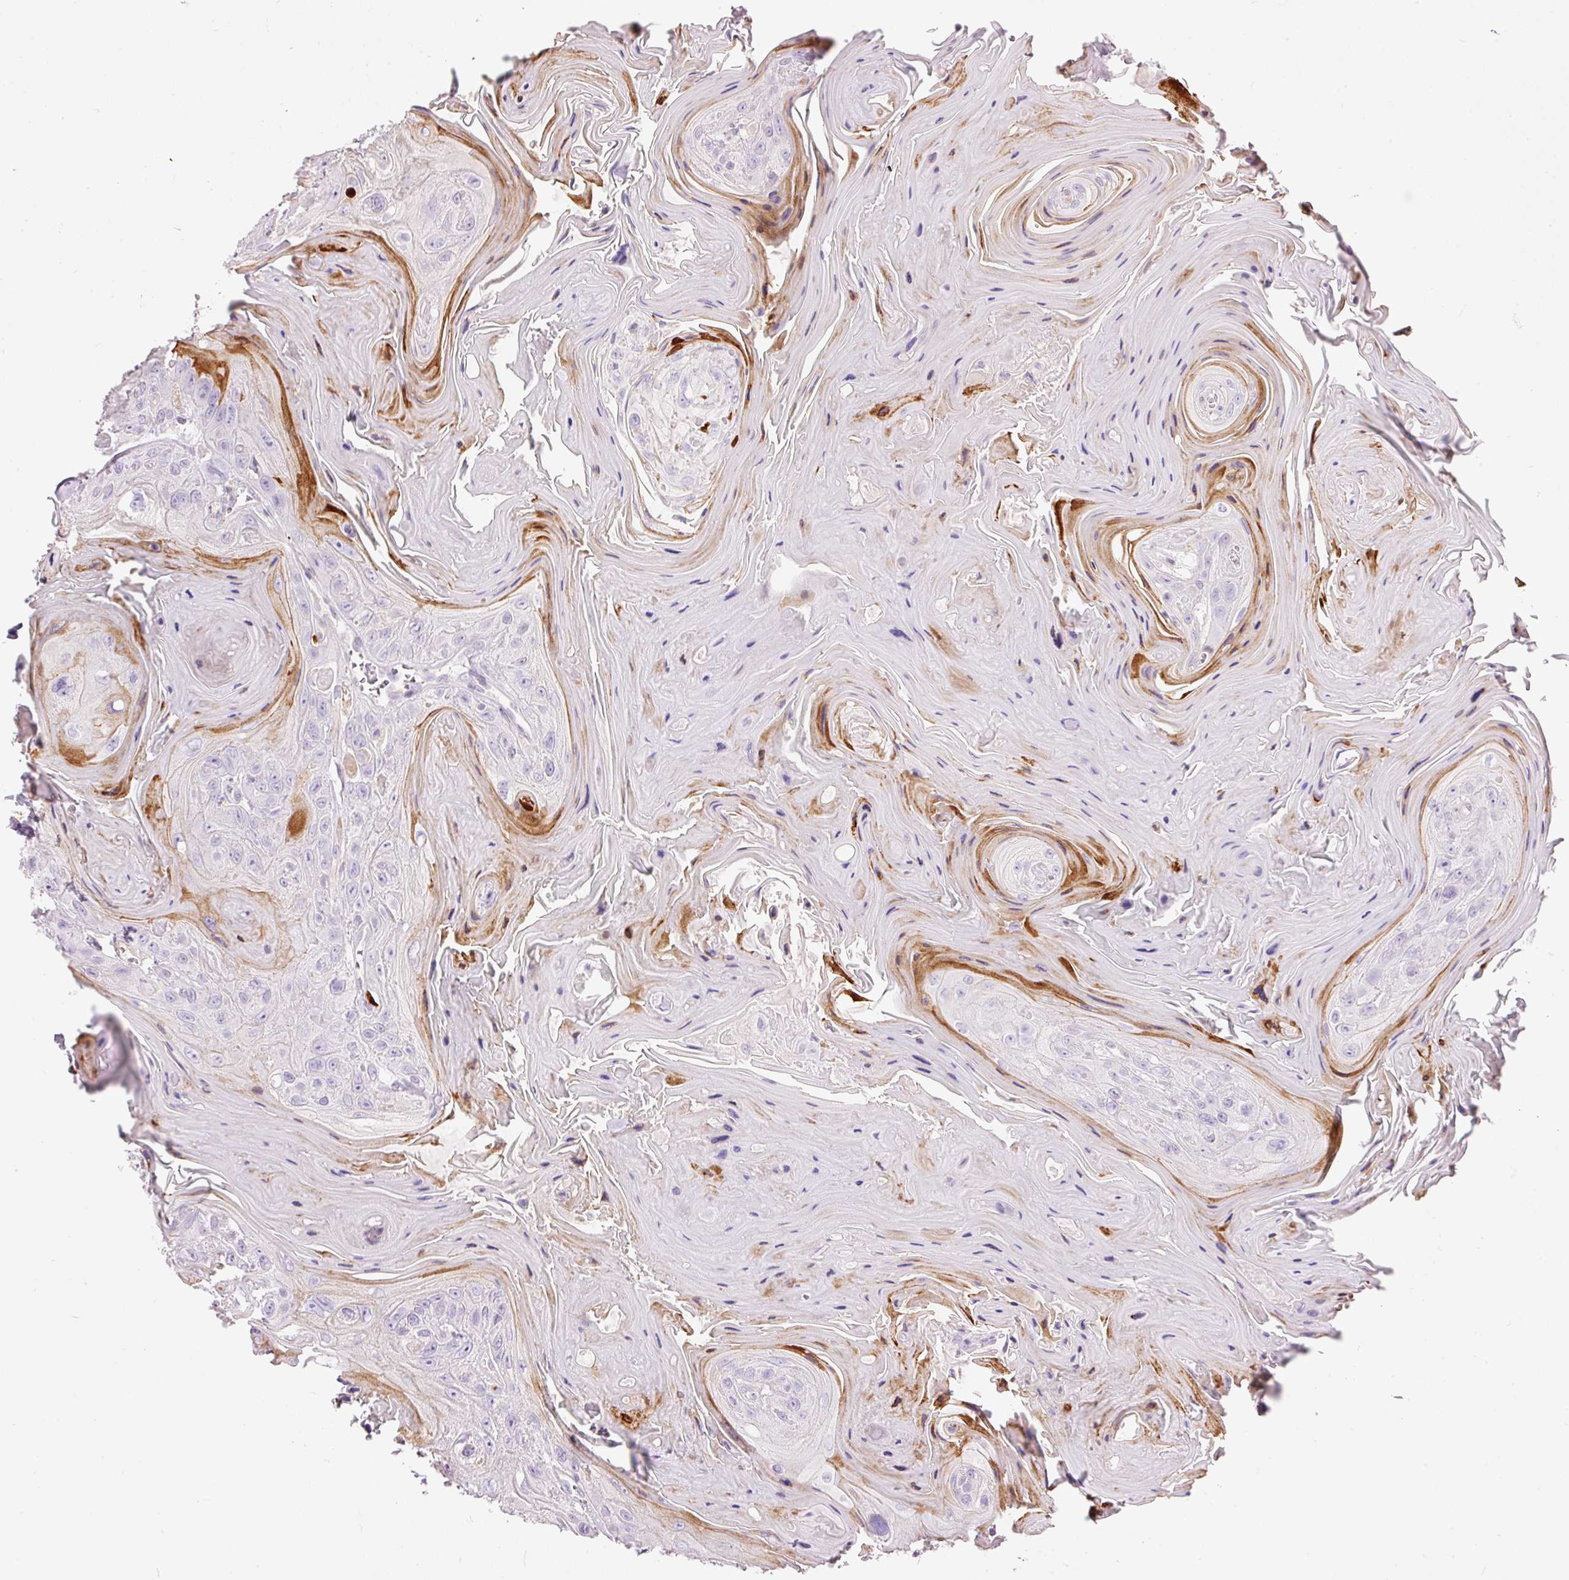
{"staining": {"intensity": "moderate", "quantity": "<25%", "location": "cytoplasmic/membranous"}, "tissue": "head and neck cancer", "cell_type": "Tumor cells", "image_type": "cancer", "snomed": [{"axis": "morphology", "description": "Squamous cell carcinoma, NOS"}, {"axis": "topography", "description": "Head-Neck"}], "caption": "High-power microscopy captured an immunohistochemistry photomicrograph of squamous cell carcinoma (head and neck), revealing moderate cytoplasmic/membranous positivity in about <25% of tumor cells.", "gene": "DOK6", "patient": {"sex": "female", "age": 59}}